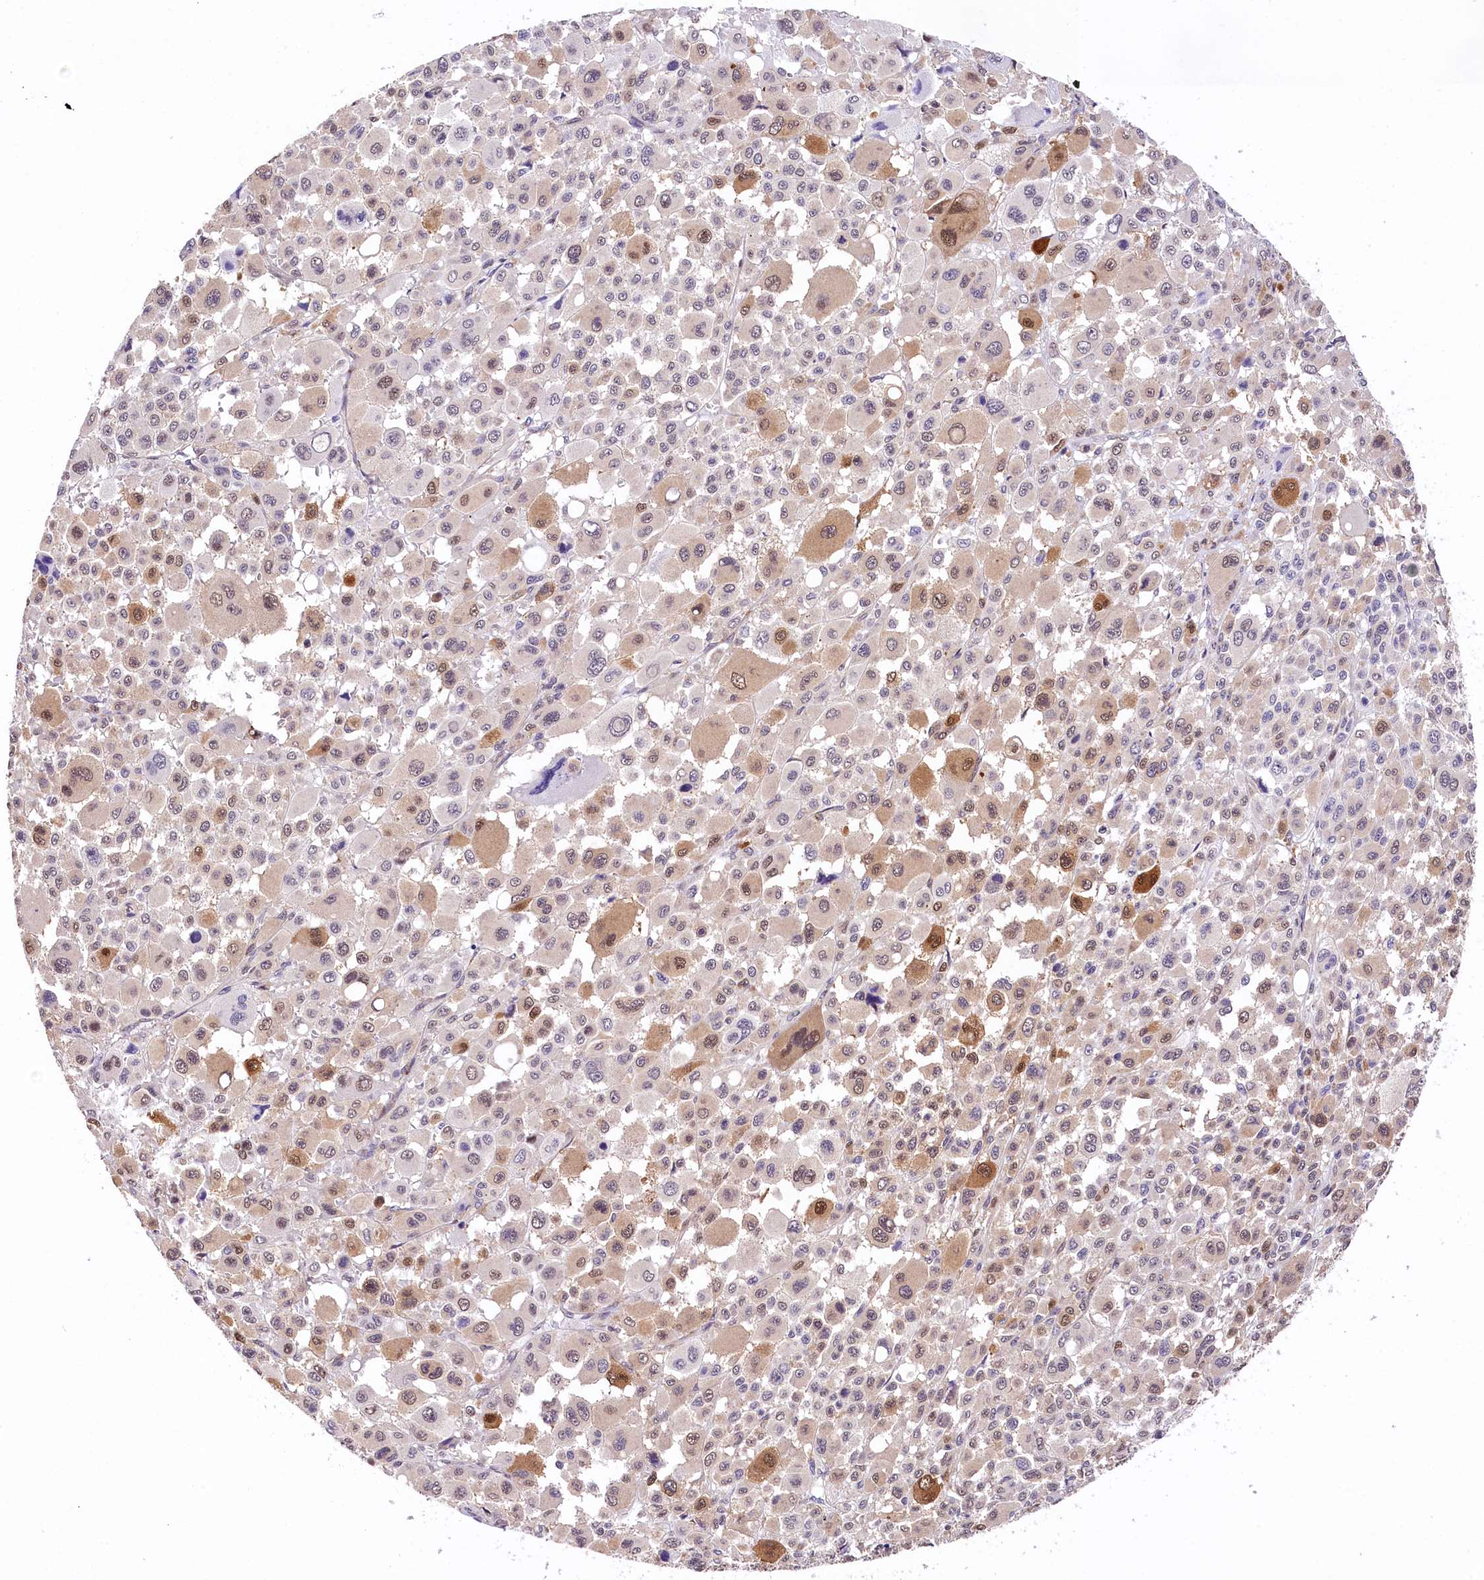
{"staining": {"intensity": "moderate", "quantity": "<25%", "location": "cytoplasmic/membranous,nuclear"}, "tissue": "melanoma", "cell_type": "Tumor cells", "image_type": "cancer", "snomed": [{"axis": "morphology", "description": "Malignant melanoma, Metastatic site"}, {"axis": "topography", "description": "Skin"}], "caption": "Immunohistochemical staining of human malignant melanoma (metastatic site) exhibits low levels of moderate cytoplasmic/membranous and nuclear positivity in about <25% of tumor cells.", "gene": "CHORDC1", "patient": {"sex": "female", "age": 74}}